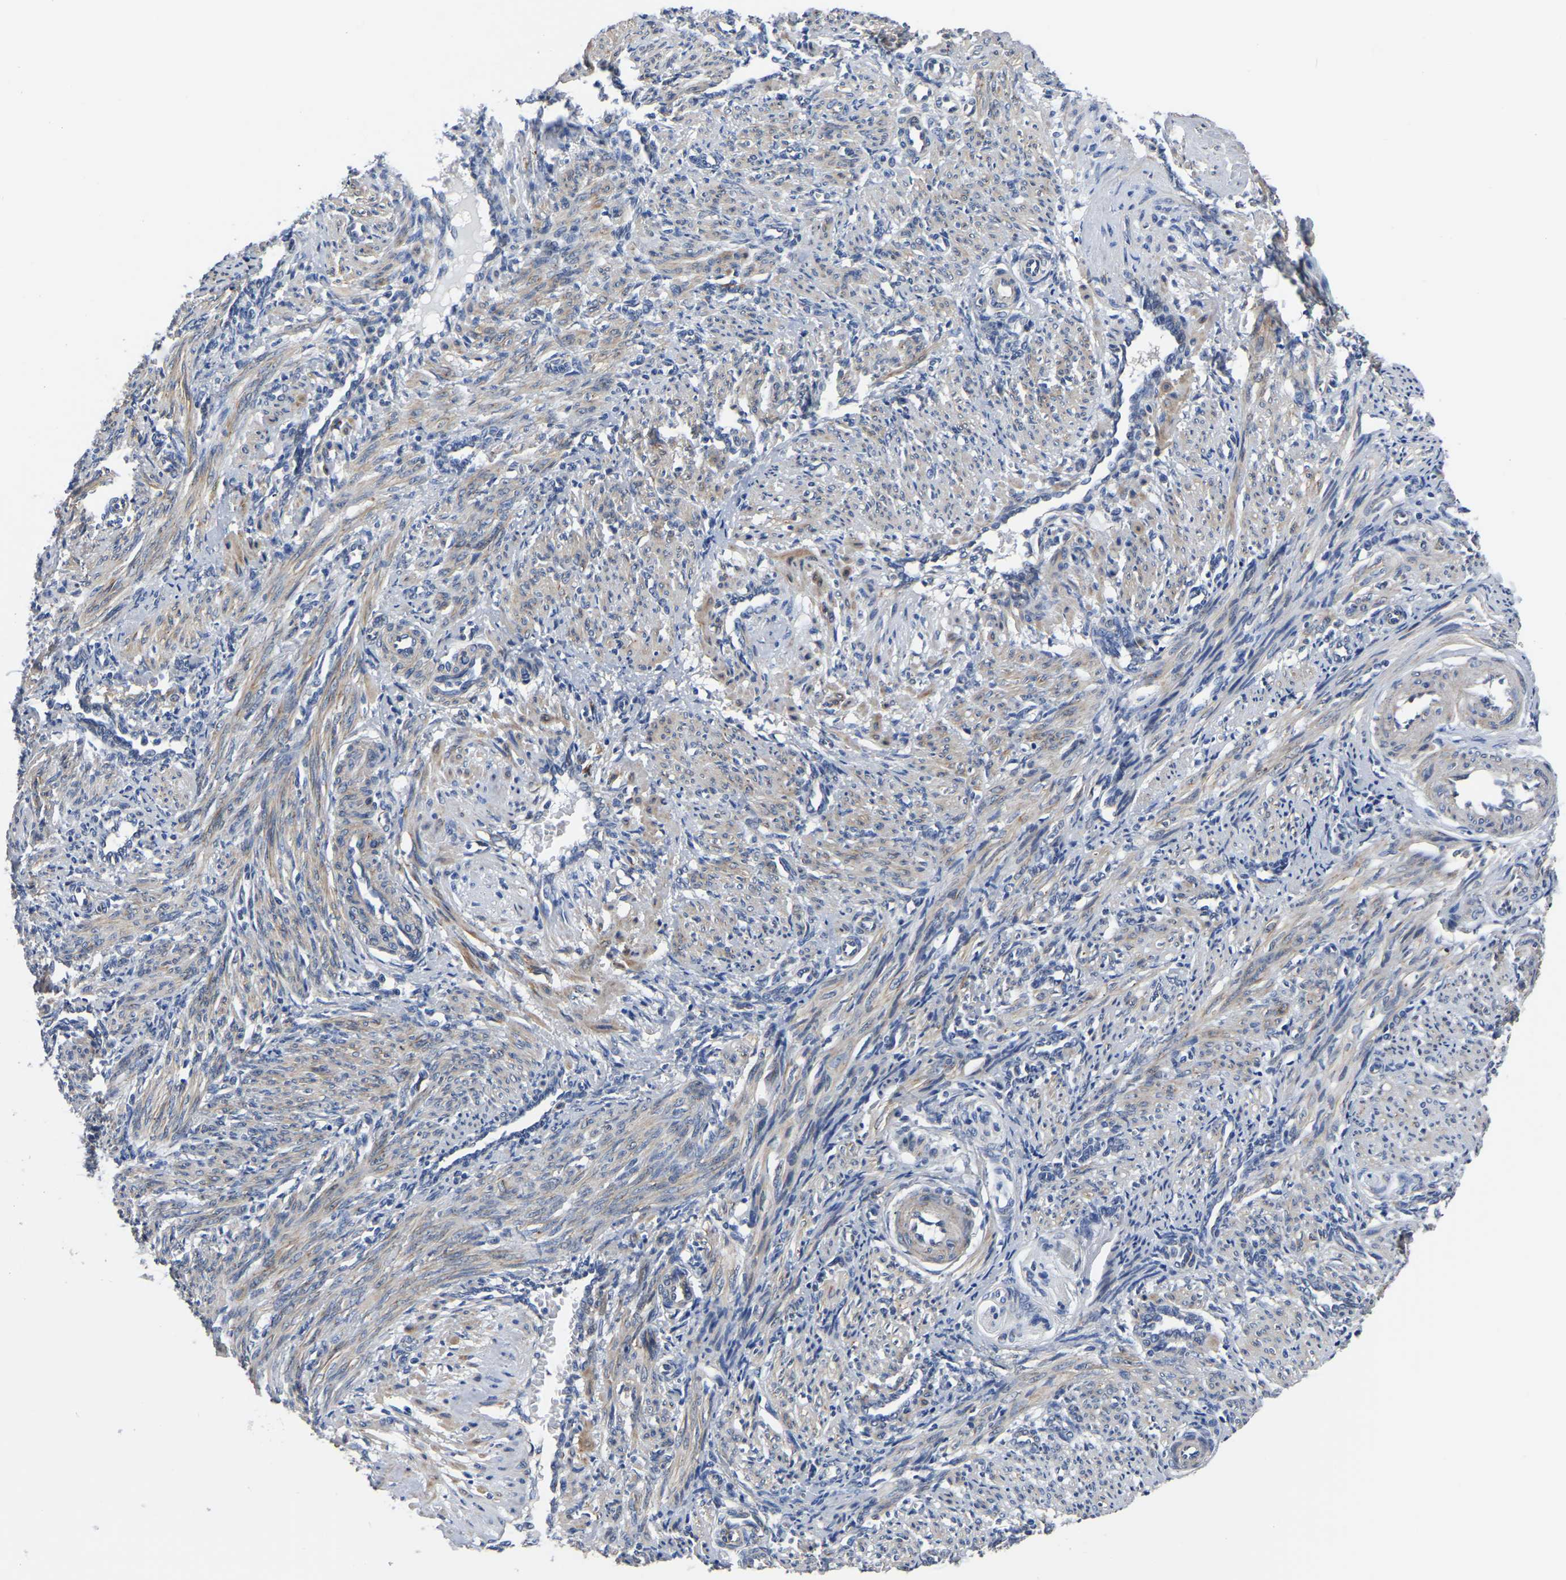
{"staining": {"intensity": "moderate", "quantity": "<25%", "location": "cytoplasmic/membranous"}, "tissue": "smooth muscle", "cell_type": "Smooth muscle cells", "image_type": "normal", "snomed": [{"axis": "morphology", "description": "Normal tissue, NOS"}, {"axis": "topography", "description": "Endometrium"}], "caption": "Immunohistochemistry (IHC) (DAB) staining of unremarkable smooth muscle shows moderate cytoplasmic/membranous protein staining in about <25% of smooth muscle cells. (IHC, brightfield microscopy, high magnification).", "gene": "PDLIM7", "patient": {"sex": "female", "age": 33}}